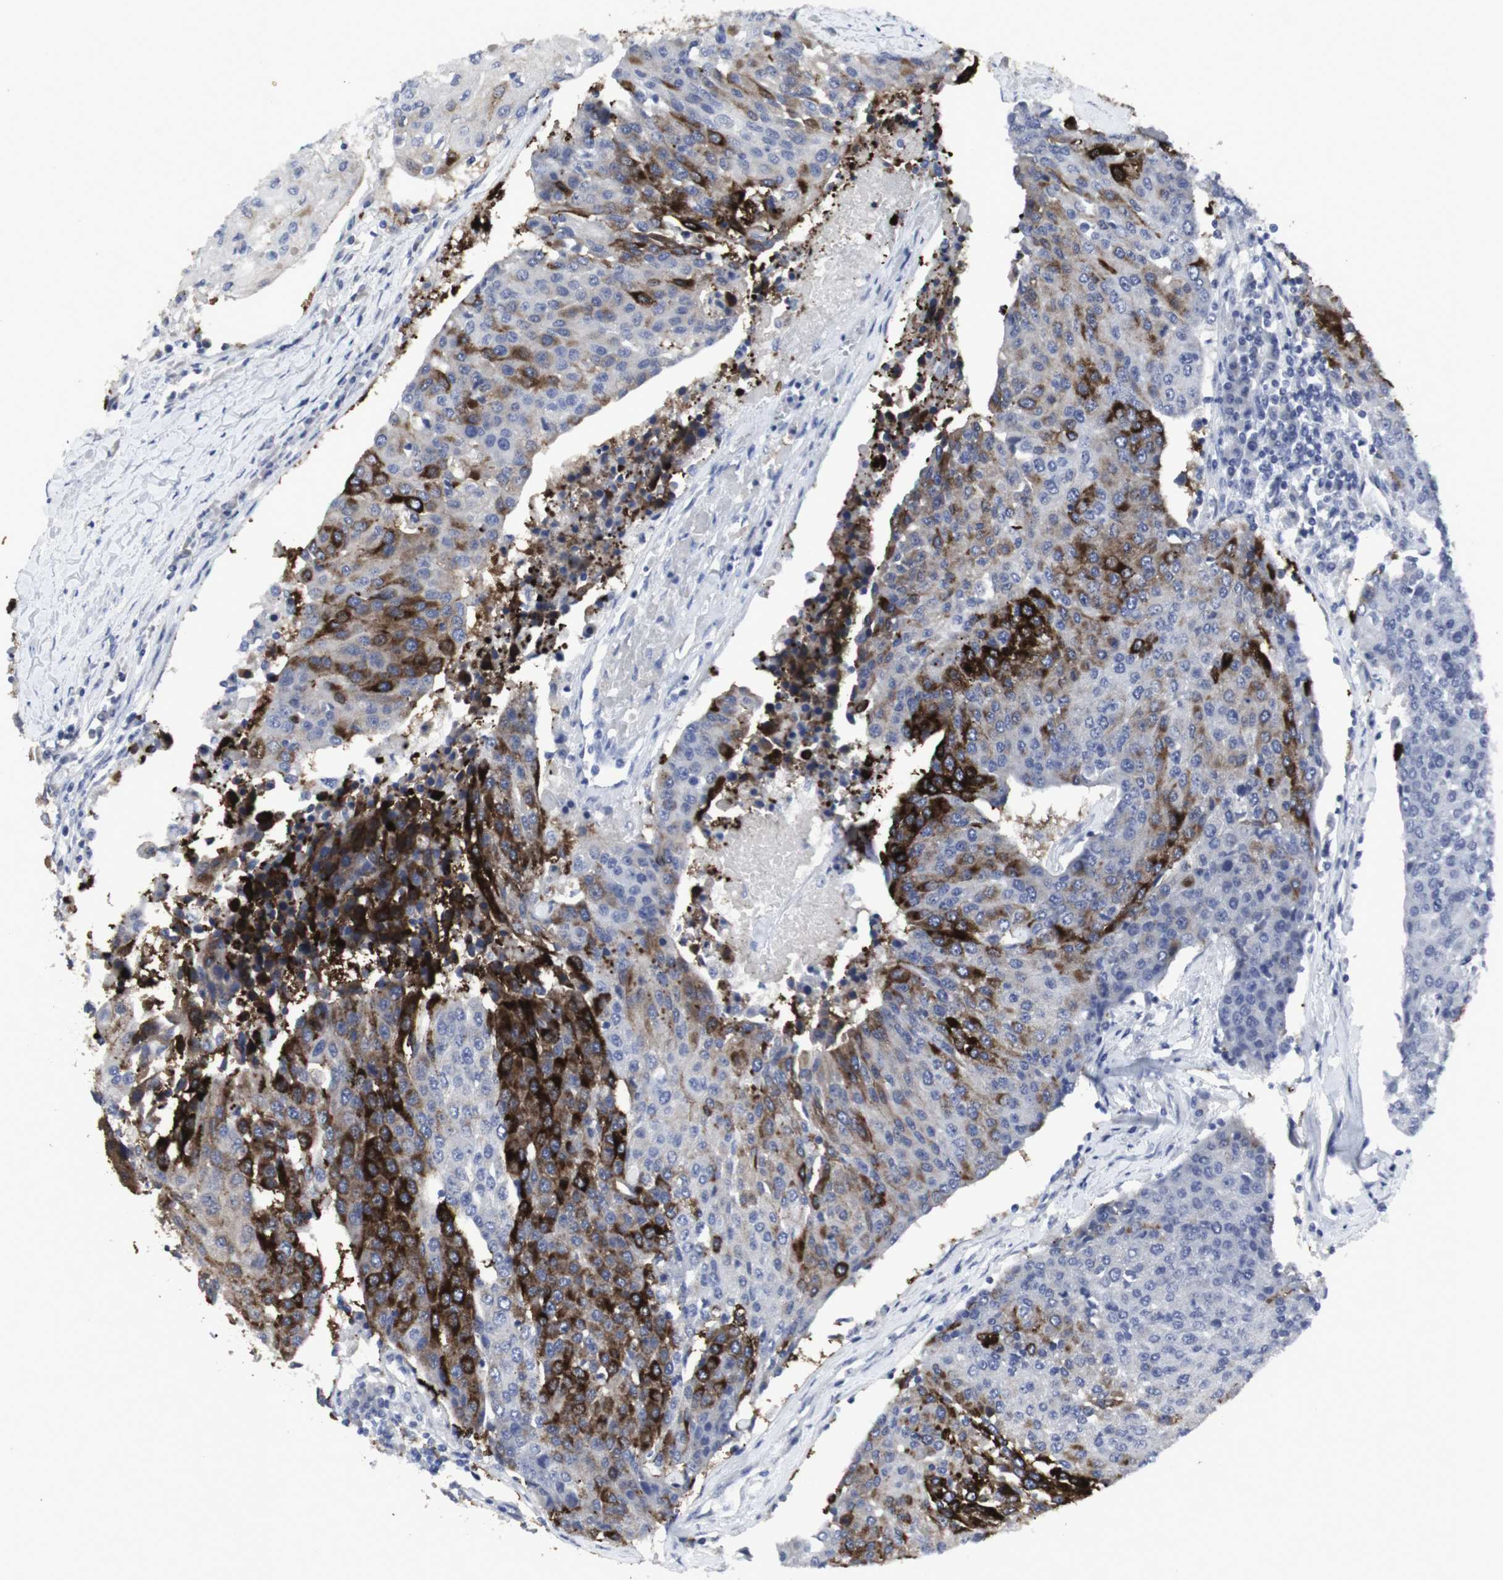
{"staining": {"intensity": "strong", "quantity": "25%-75%", "location": "cytoplasmic/membranous"}, "tissue": "urothelial cancer", "cell_type": "Tumor cells", "image_type": "cancer", "snomed": [{"axis": "morphology", "description": "Urothelial carcinoma, High grade"}, {"axis": "topography", "description": "Urinary bladder"}], "caption": "Immunohistochemical staining of human high-grade urothelial carcinoma displays high levels of strong cytoplasmic/membranous protein positivity in about 25%-75% of tumor cells.", "gene": "SNCG", "patient": {"sex": "female", "age": 85}}